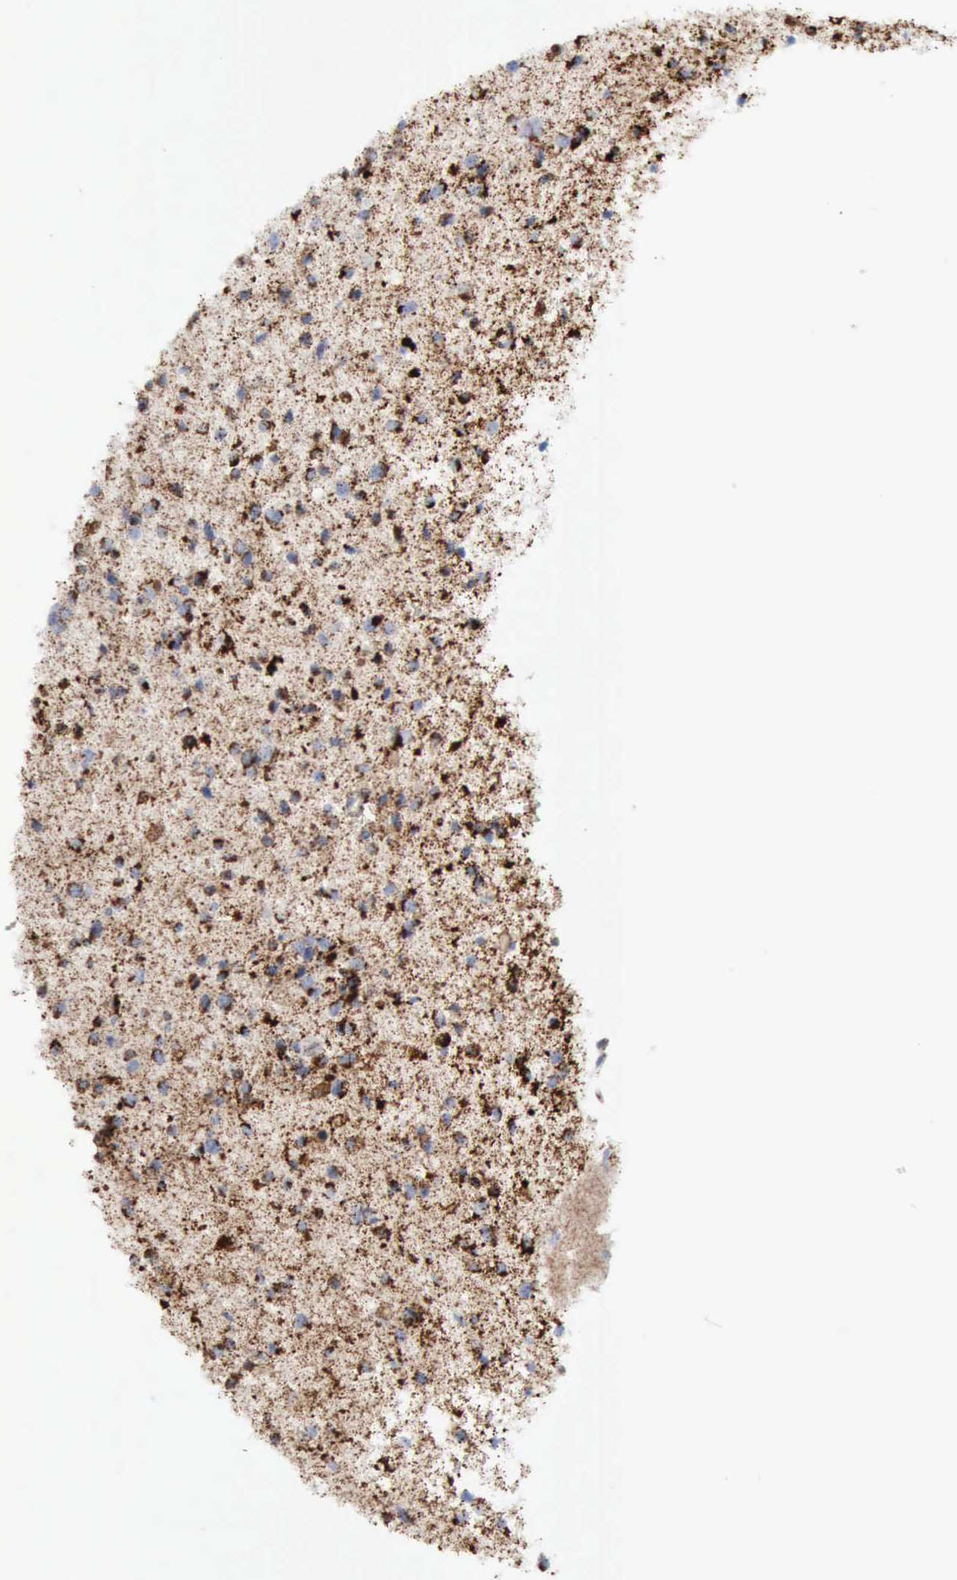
{"staining": {"intensity": "strong", "quantity": ">75%", "location": "cytoplasmic/membranous"}, "tissue": "glioma", "cell_type": "Tumor cells", "image_type": "cancer", "snomed": [{"axis": "morphology", "description": "Glioma, malignant, Low grade"}, {"axis": "topography", "description": "Brain"}], "caption": "Immunohistochemical staining of low-grade glioma (malignant) shows strong cytoplasmic/membranous protein positivity in about >75% of tumor cells.", "gene": "ACO2", "patient": {"sex": "female", "age": 46}}